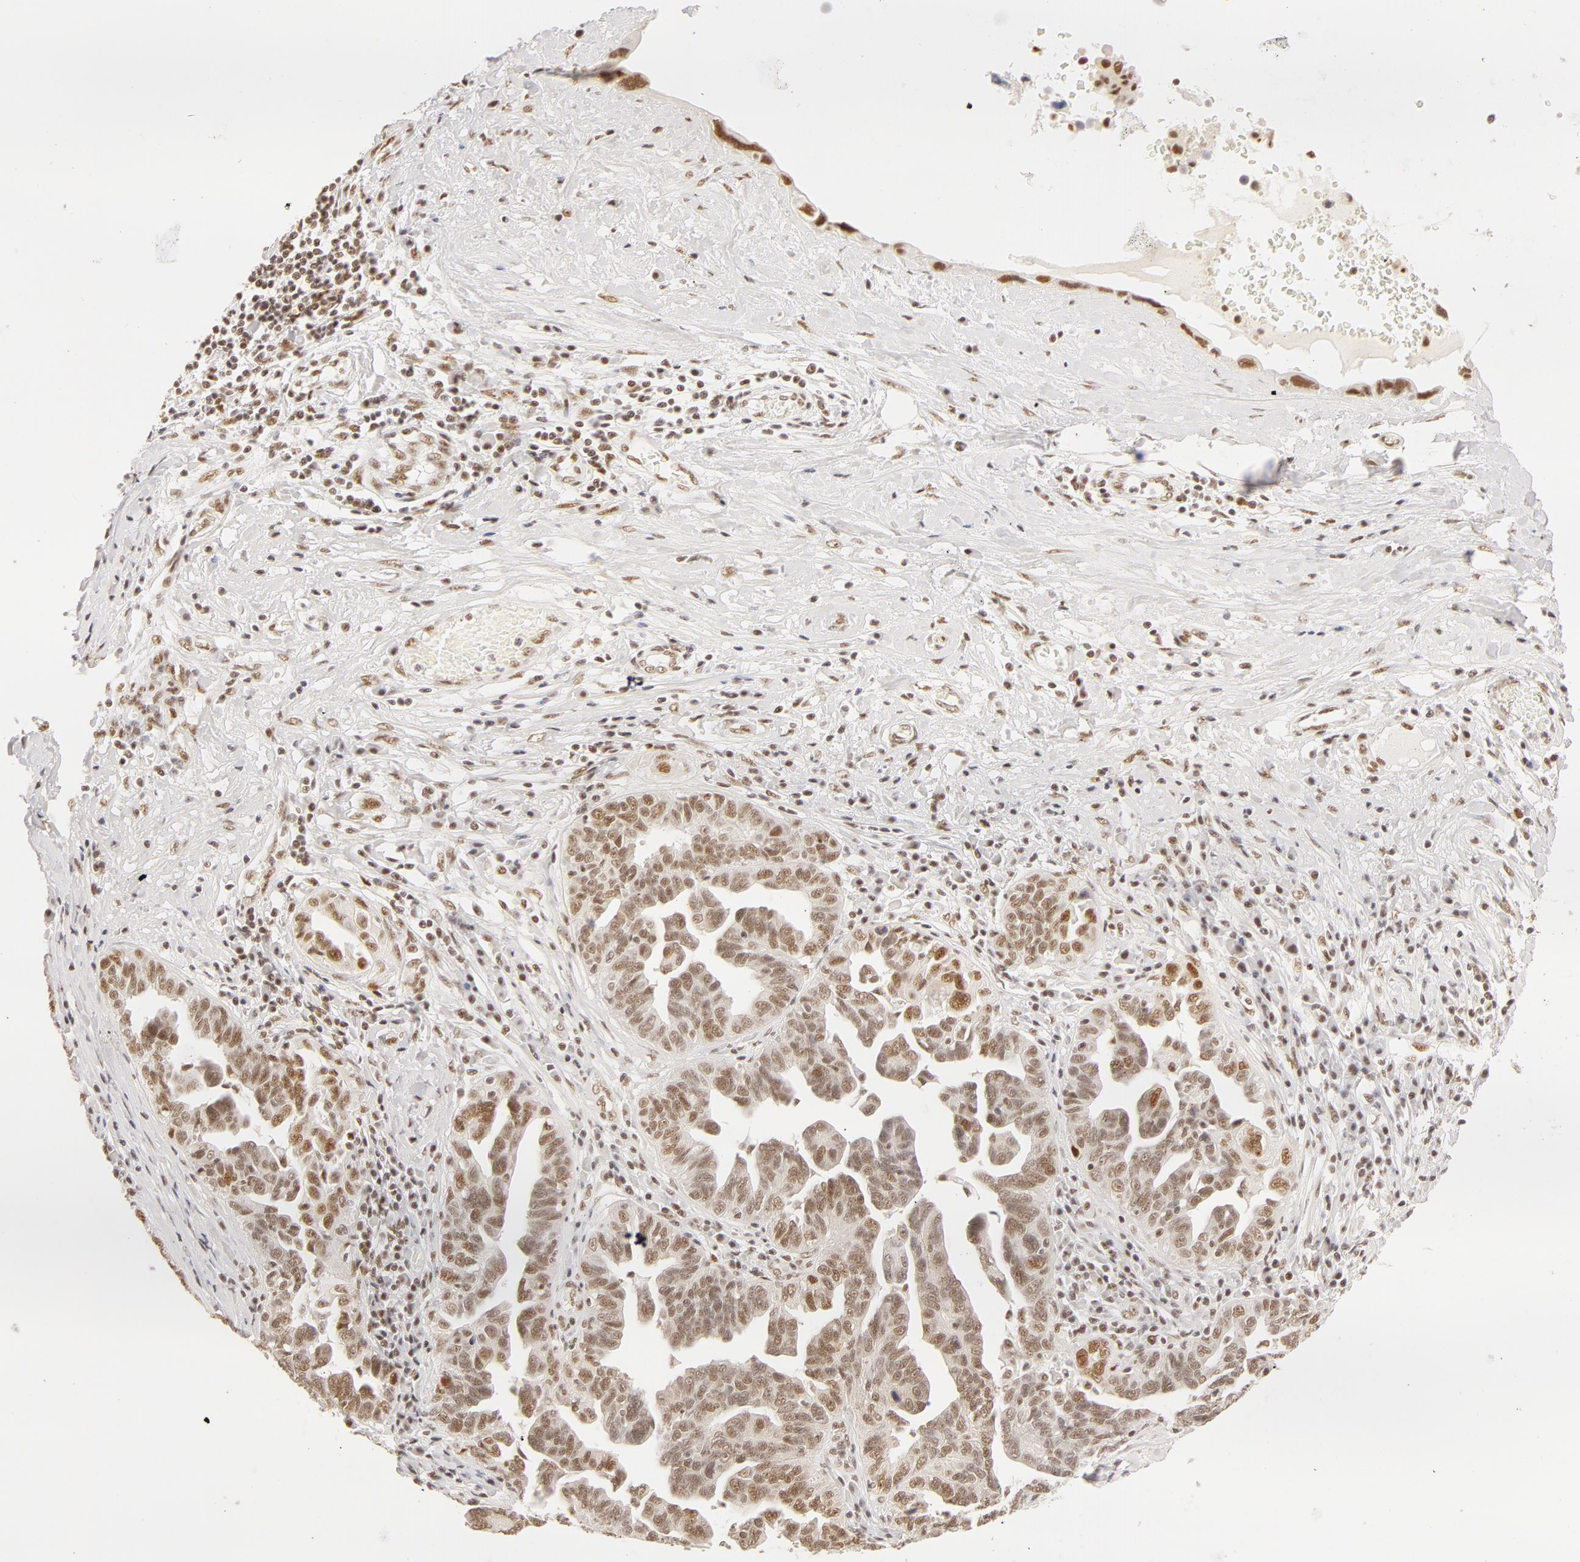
{"staining": {"intensity": "moderate", "quantity": ">75%", "location": "nuclear"}, "tissue": "ovarian cancer", "cell_type": "Tumor cells", "image_type": "cancer", "snomed": [{"axis": "morphology", "description": "Cystadenocarcinoma, serous, NOS"}, {"axis": "topography", "description": "Ovary"}], "caption": "DAB immunohistochemical staining of human serous cystadenocarcinoma (ovarian) reveals moderate nuclear protein staining in approximately >75% of tumor cells. Nuclei are stained in blue.", "gene": "RBM39", "patient": {"sex": "female", "age": 64}}